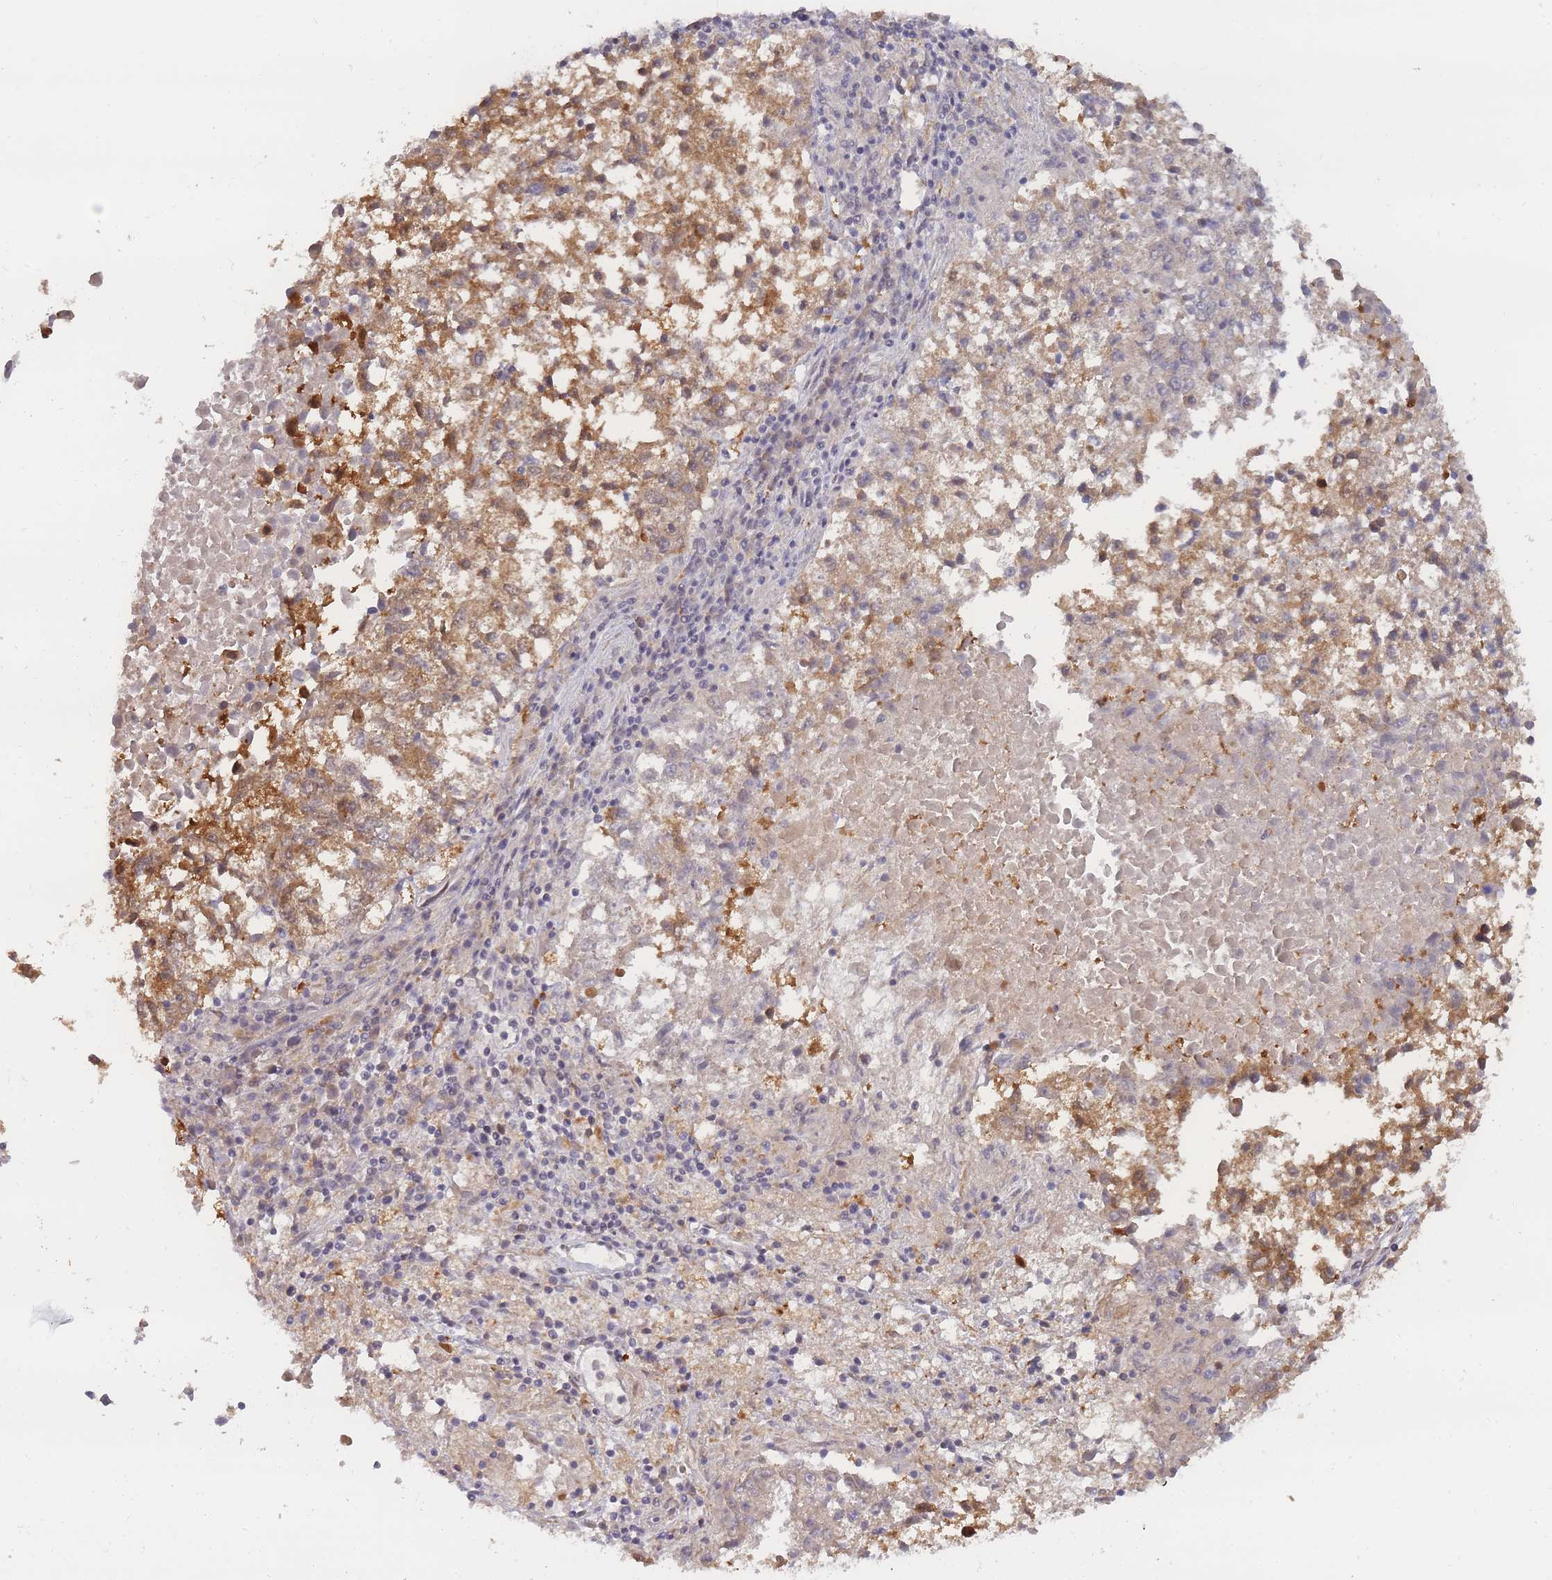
{"staining": {"intensity": "moderate", "quantity": ">75%", "location": "cytoplasmic/membranous"}, "tissue": "lung cancer", "cell_type": "Tumor cells", "image_type": "cancer", "snomed": [{"axis": "morphology", "description": "Squamous cell carcinoma, NOS"}, {"axis": "topography", "description": "Lung"}], "caption": "Protein expression analysis of human lung cancer (squamous cell carcinoma) reveals moderate cytoplasmic/membranous staining in about >75% of tumor cells.", "gene": "DEAF1", "patient": {"sex": "male", "age": 73}}